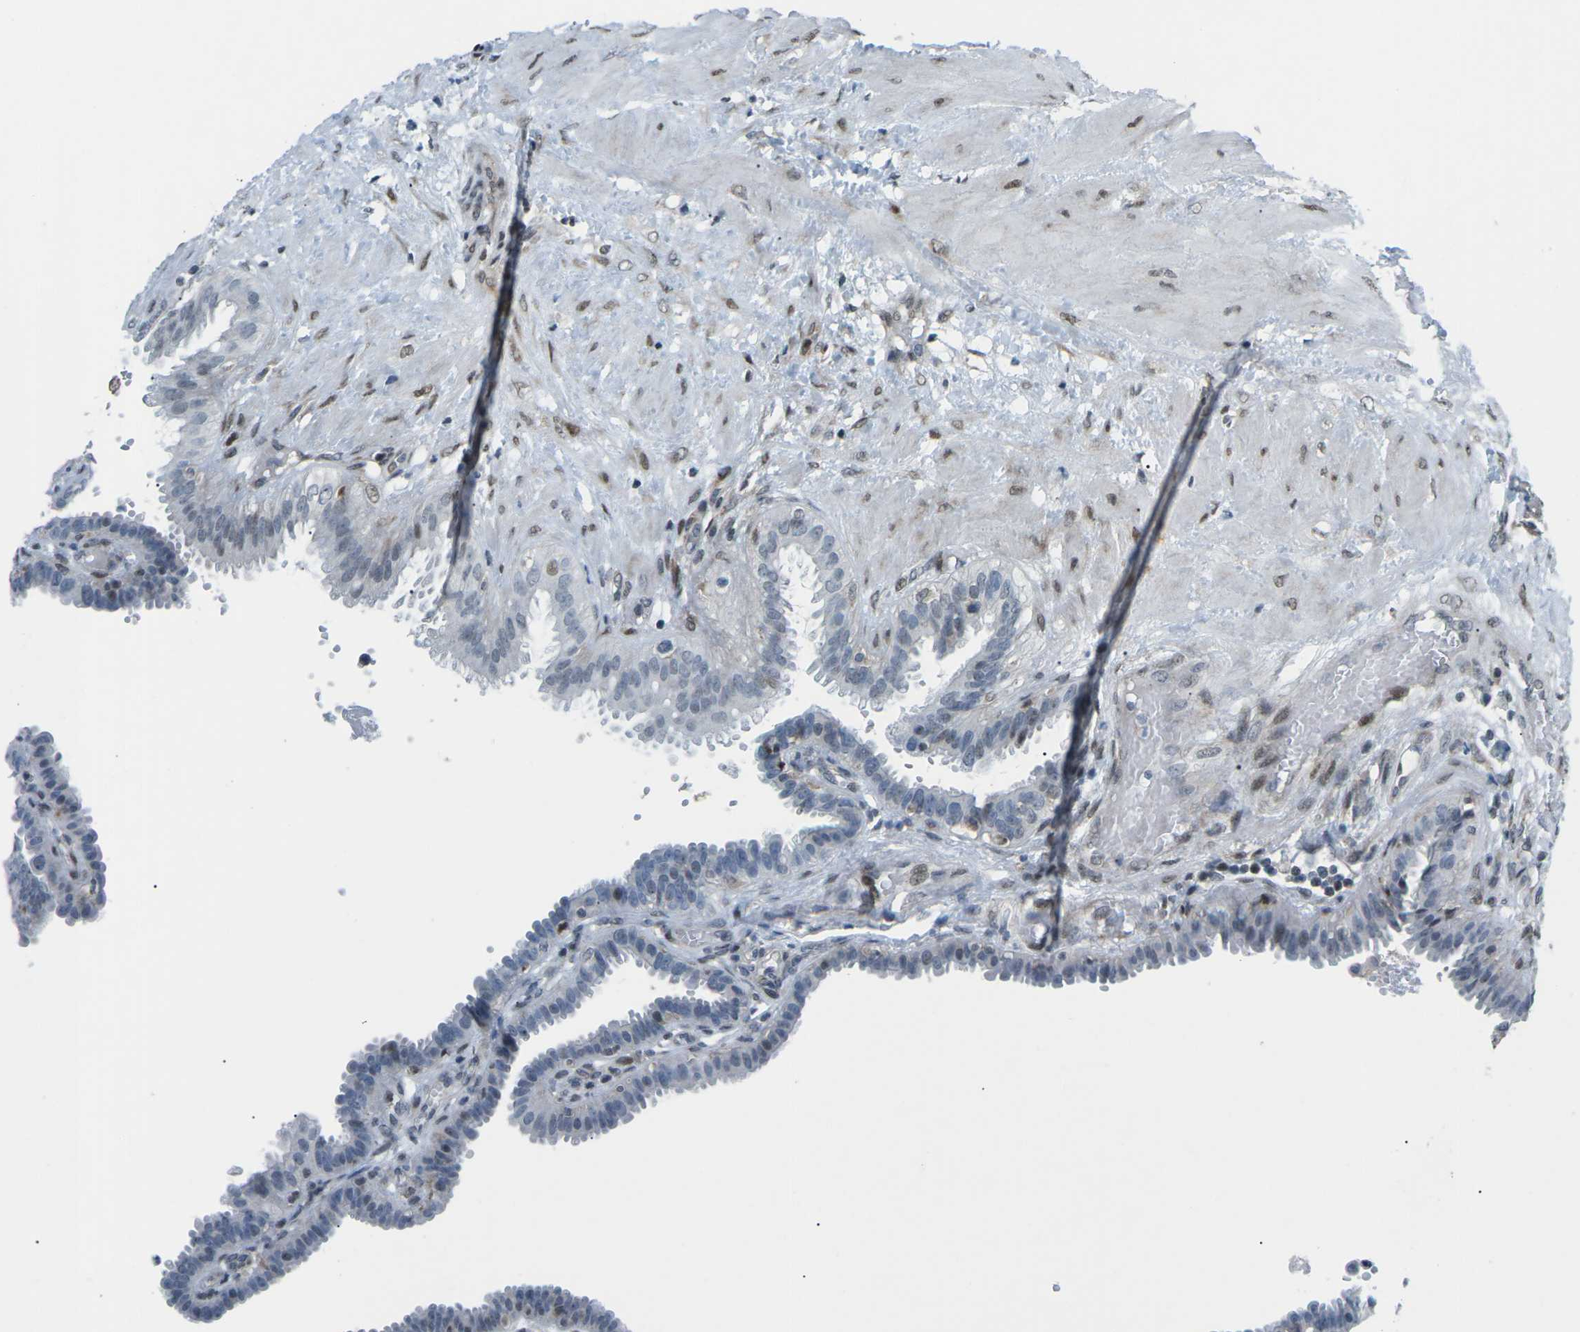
{"staining": {"intensity": "moderate", "quantity": "<25%", "location": "nuclear"}, "tissue": "fallopian tube", "cell_type": "Glandular cells", "image_type": "normal", "snomed": [{"axis": "morphology", "description": "Normal tissue, NOS"}, {"axis": "topography", "description": "Fallopian tube"}, {"axis": "topography", "description": "Placenta"}], "caption": "Immunohistochemistry micrograph of normal fallopian tube: human fallopian tube stained using IHC shows low levels of moderate protein expression localized specifically in the nuclear of glandular cells, appearing as a nuclear brown color.", "gene": "MBNL1", "patient": {"sex": "female", "age": 34}}